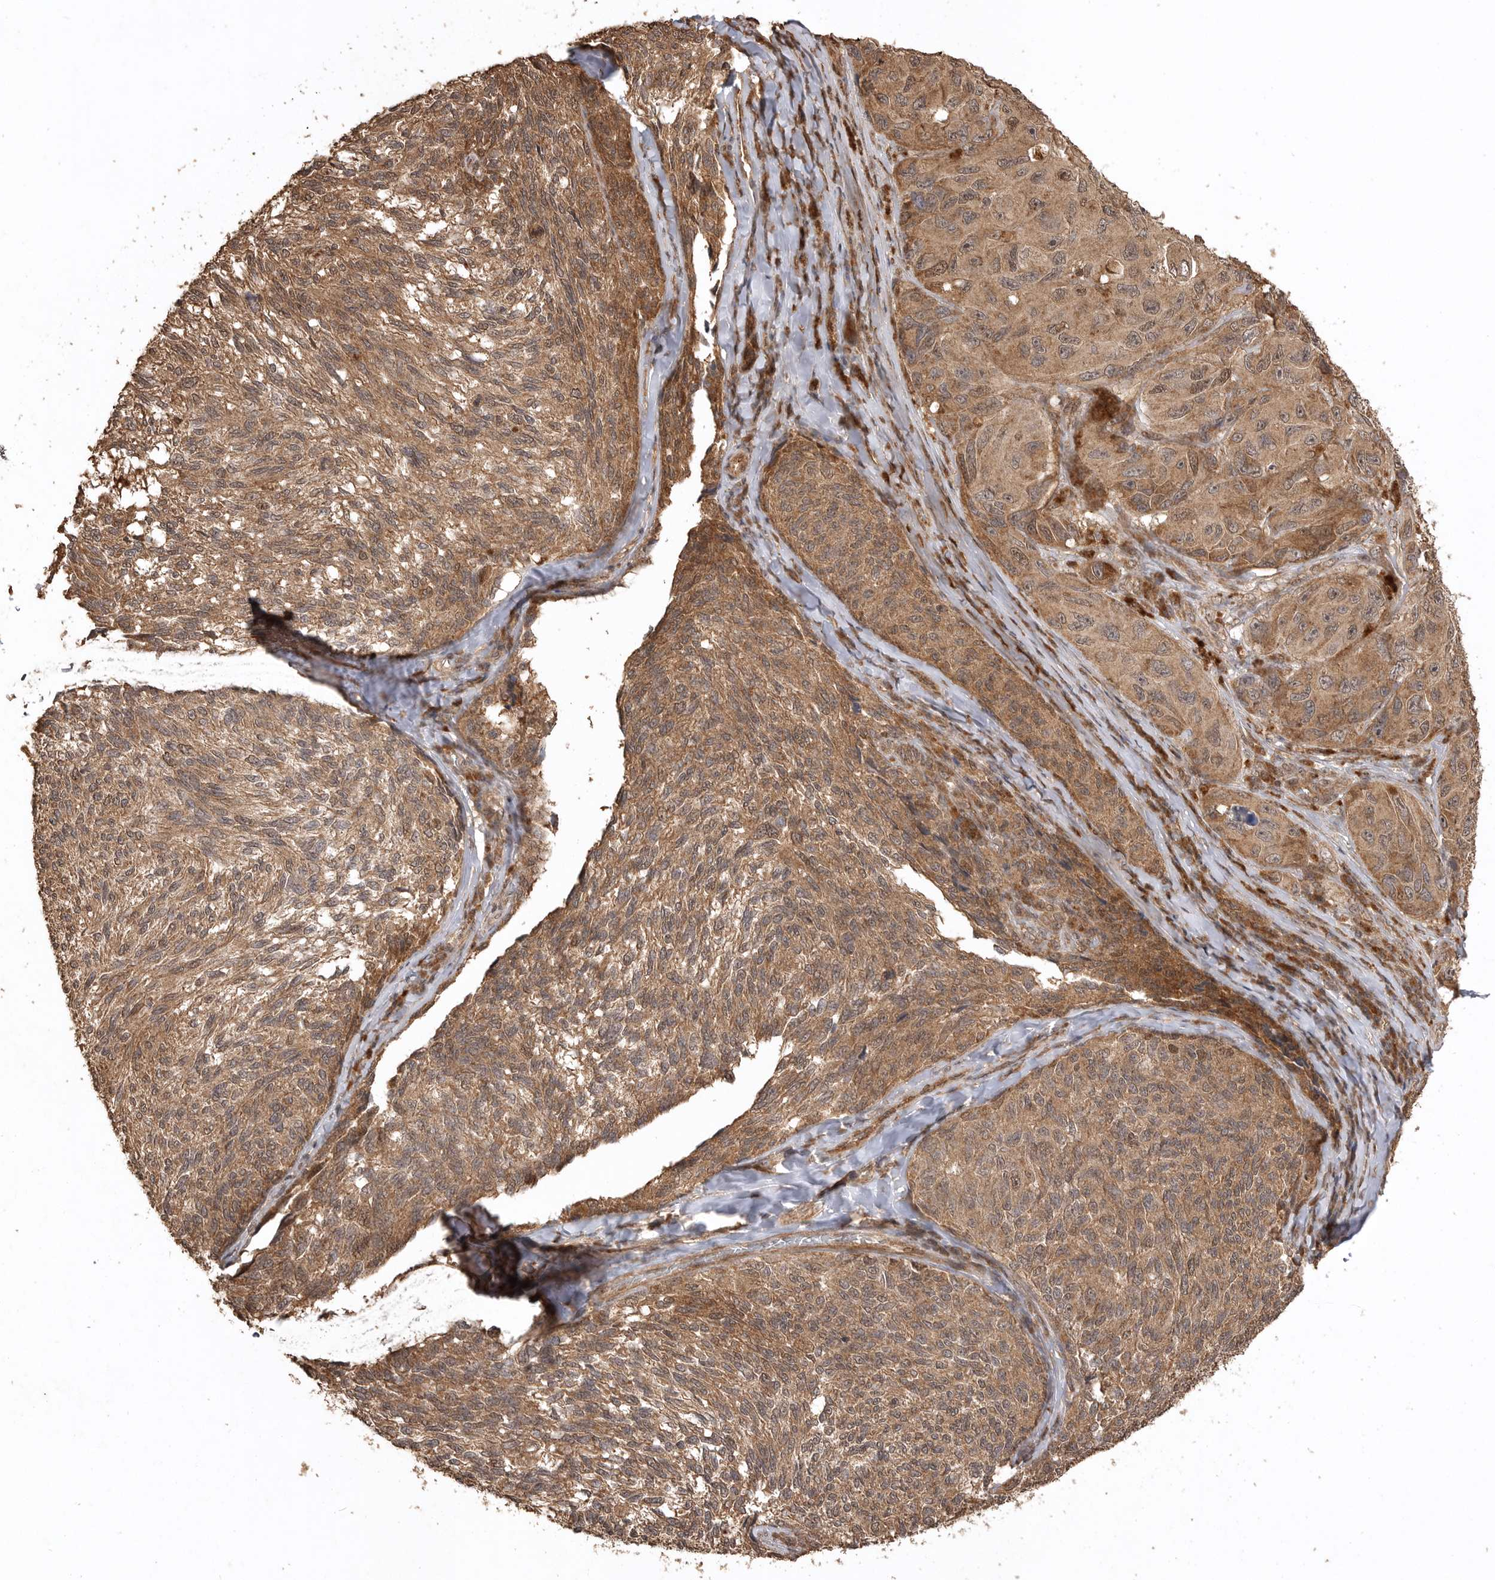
{"staining": {"intensity": "moderate", "quantity": ">75%", "location": "cytoplasmic/membranous"}, "tissue": "melanoma", "cell_type": "Tumor cells", "image_type": "cancer", "snomed": [{"axis": "morphology", "description": "Malignant melanoma, NOS"}, {"axis": "topography", "description": "Skin"}], "caption": "Melanoma tissue exhibits moderate cytoplasmic/membranous staining in approximately >75% of tumor cells, visualized by immunohistochemistry.", "gene": "BOC", "patient": {"sex": "female", "age": 73}}